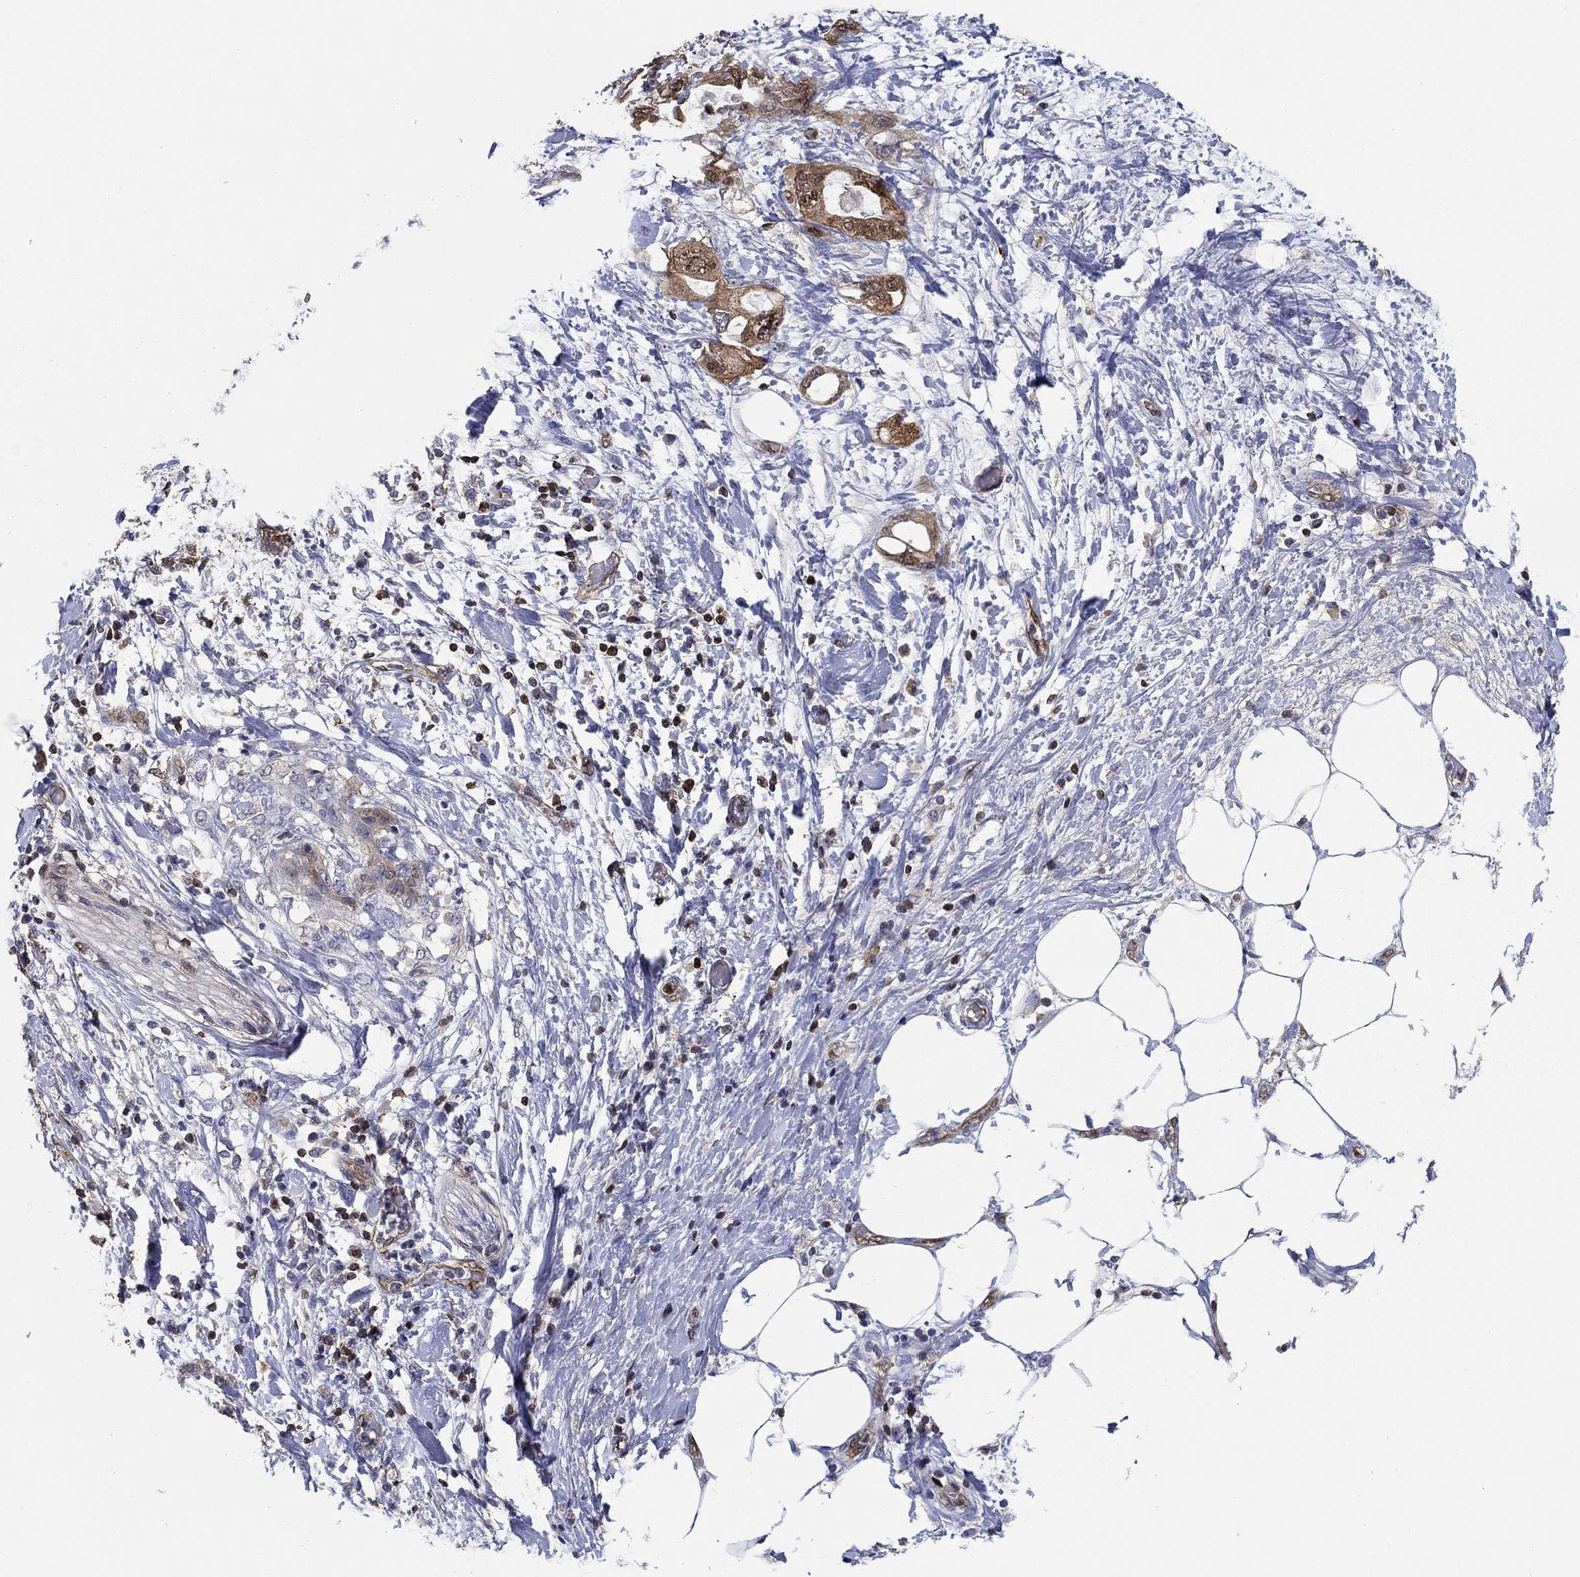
{"staining": {"intensity": "moderate", "quantity": "25%-75%", "location": "cytoplasmic/membranous,nuclear"}, "tissue": "pancreatic cancer", "cell_type": "Tumor cells", "image_type": "cancer", "snomed": [{"axis": "morphology", "description": "Adenocarcinoma, NOS"}, {"axis": "topography", "description": "Pancreas"}], "caption": "This histopathology image shows pancreatic cancer (adenocarcinoma) stained with immunohistochemistry (IHC) to label a protein in brown. The cytoplasmic/membranous and nuclear of tumor cells show moderate positivity for the protein. Nuclei are counter-stained blue.", "gene": "AGFG2", "patient": {"sex": "female", "age": 56}}